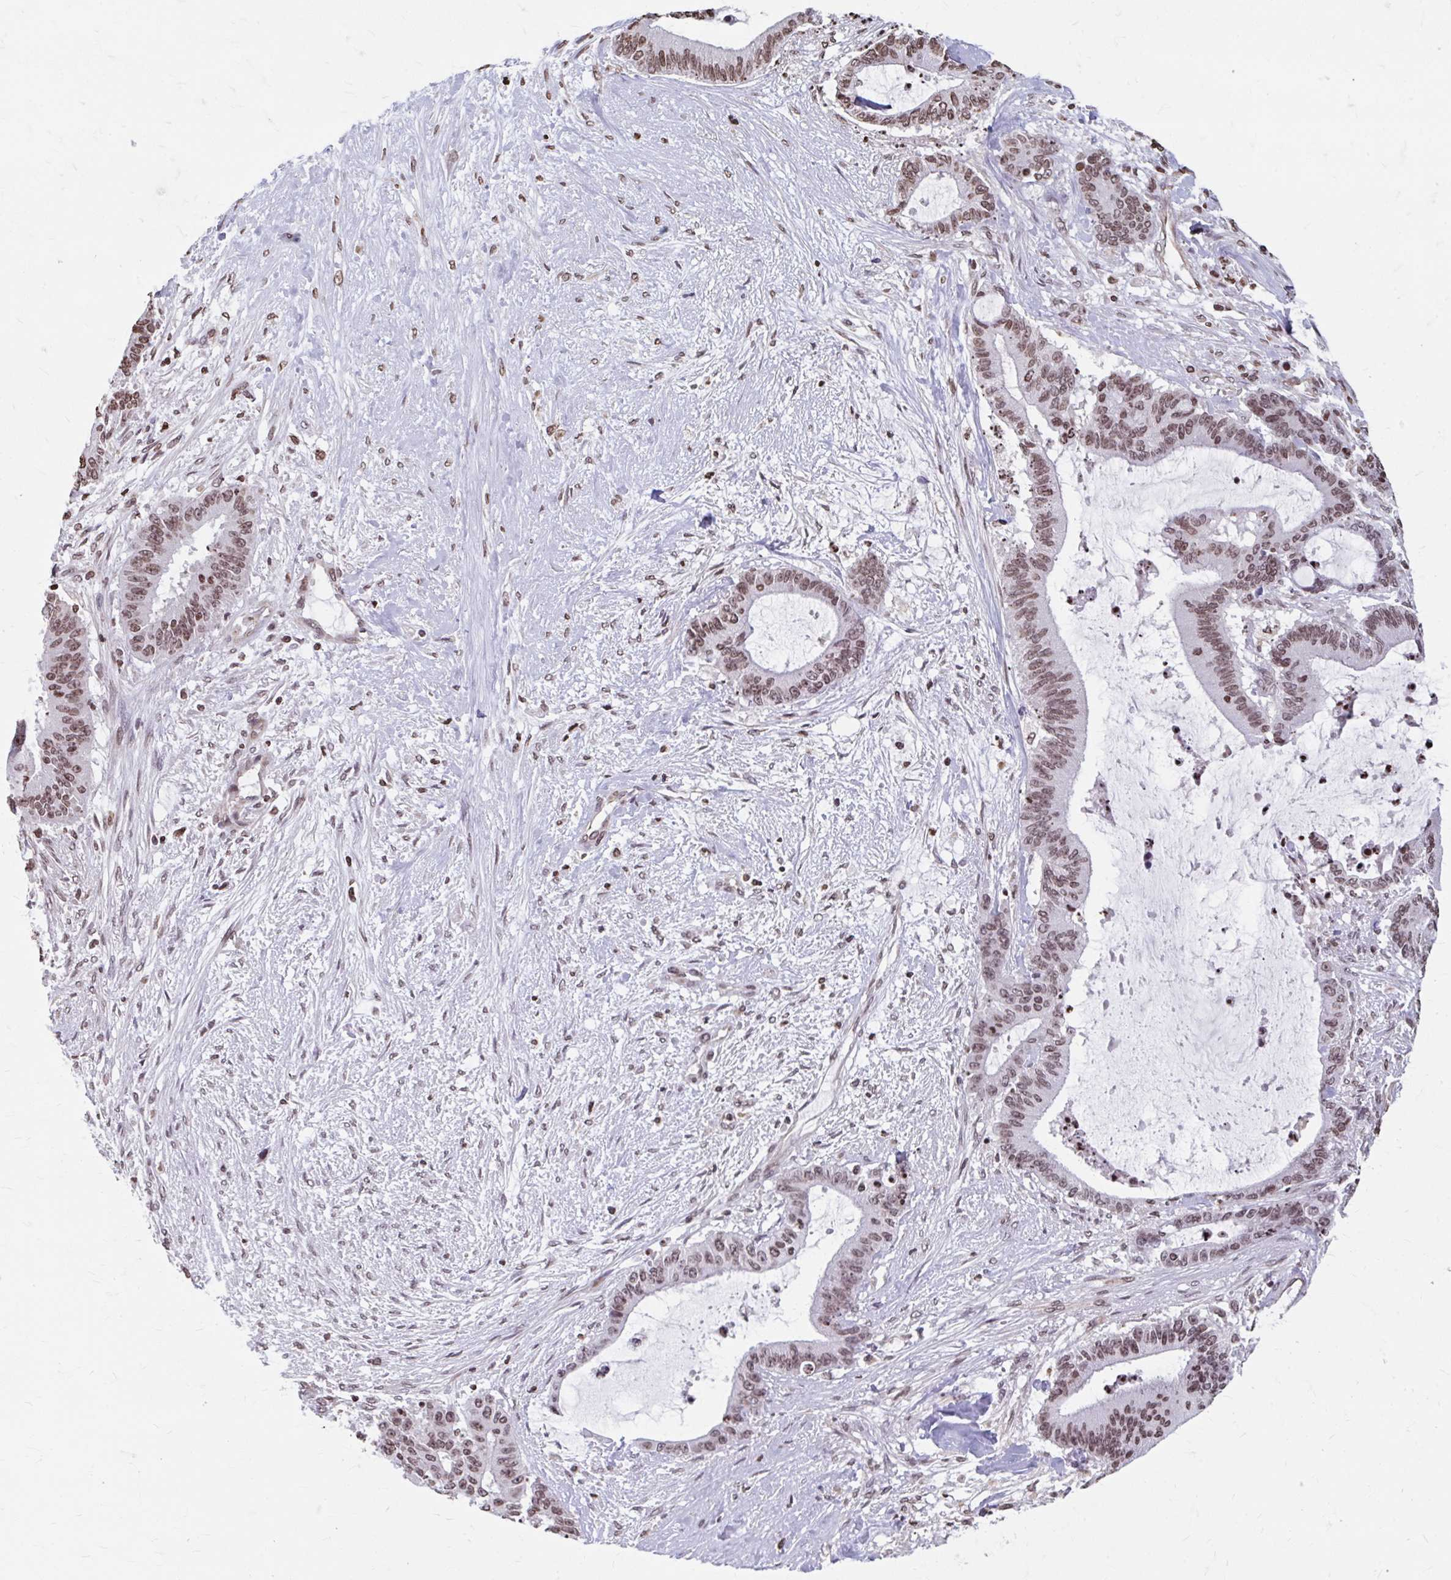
{"staining": {"intensity": "moderate", "quantity": ">75%", "location": "nuclear"}, "tissue": "liver cancer", "cell_type": "Tumor cells", "image_type": "cancer", "snomed": [{"axis": "morphology", "description": "Normal tissue, NOS"}, {"axis": "morphology", "description": "Cholangiocarcinoma"}, {"axis": "topography", "description": "Liver"}, {"axis": "topography", "description": "Peripheral nerve tissue"}], "caption": "A micrograph showing moderate nuclear expression in approximately >75% of tumor cells in liver cancer, as visualized by brown immunohistochemical staining.", "gene": "ORC3", "patient": {"sex": "female", "age": 73}}